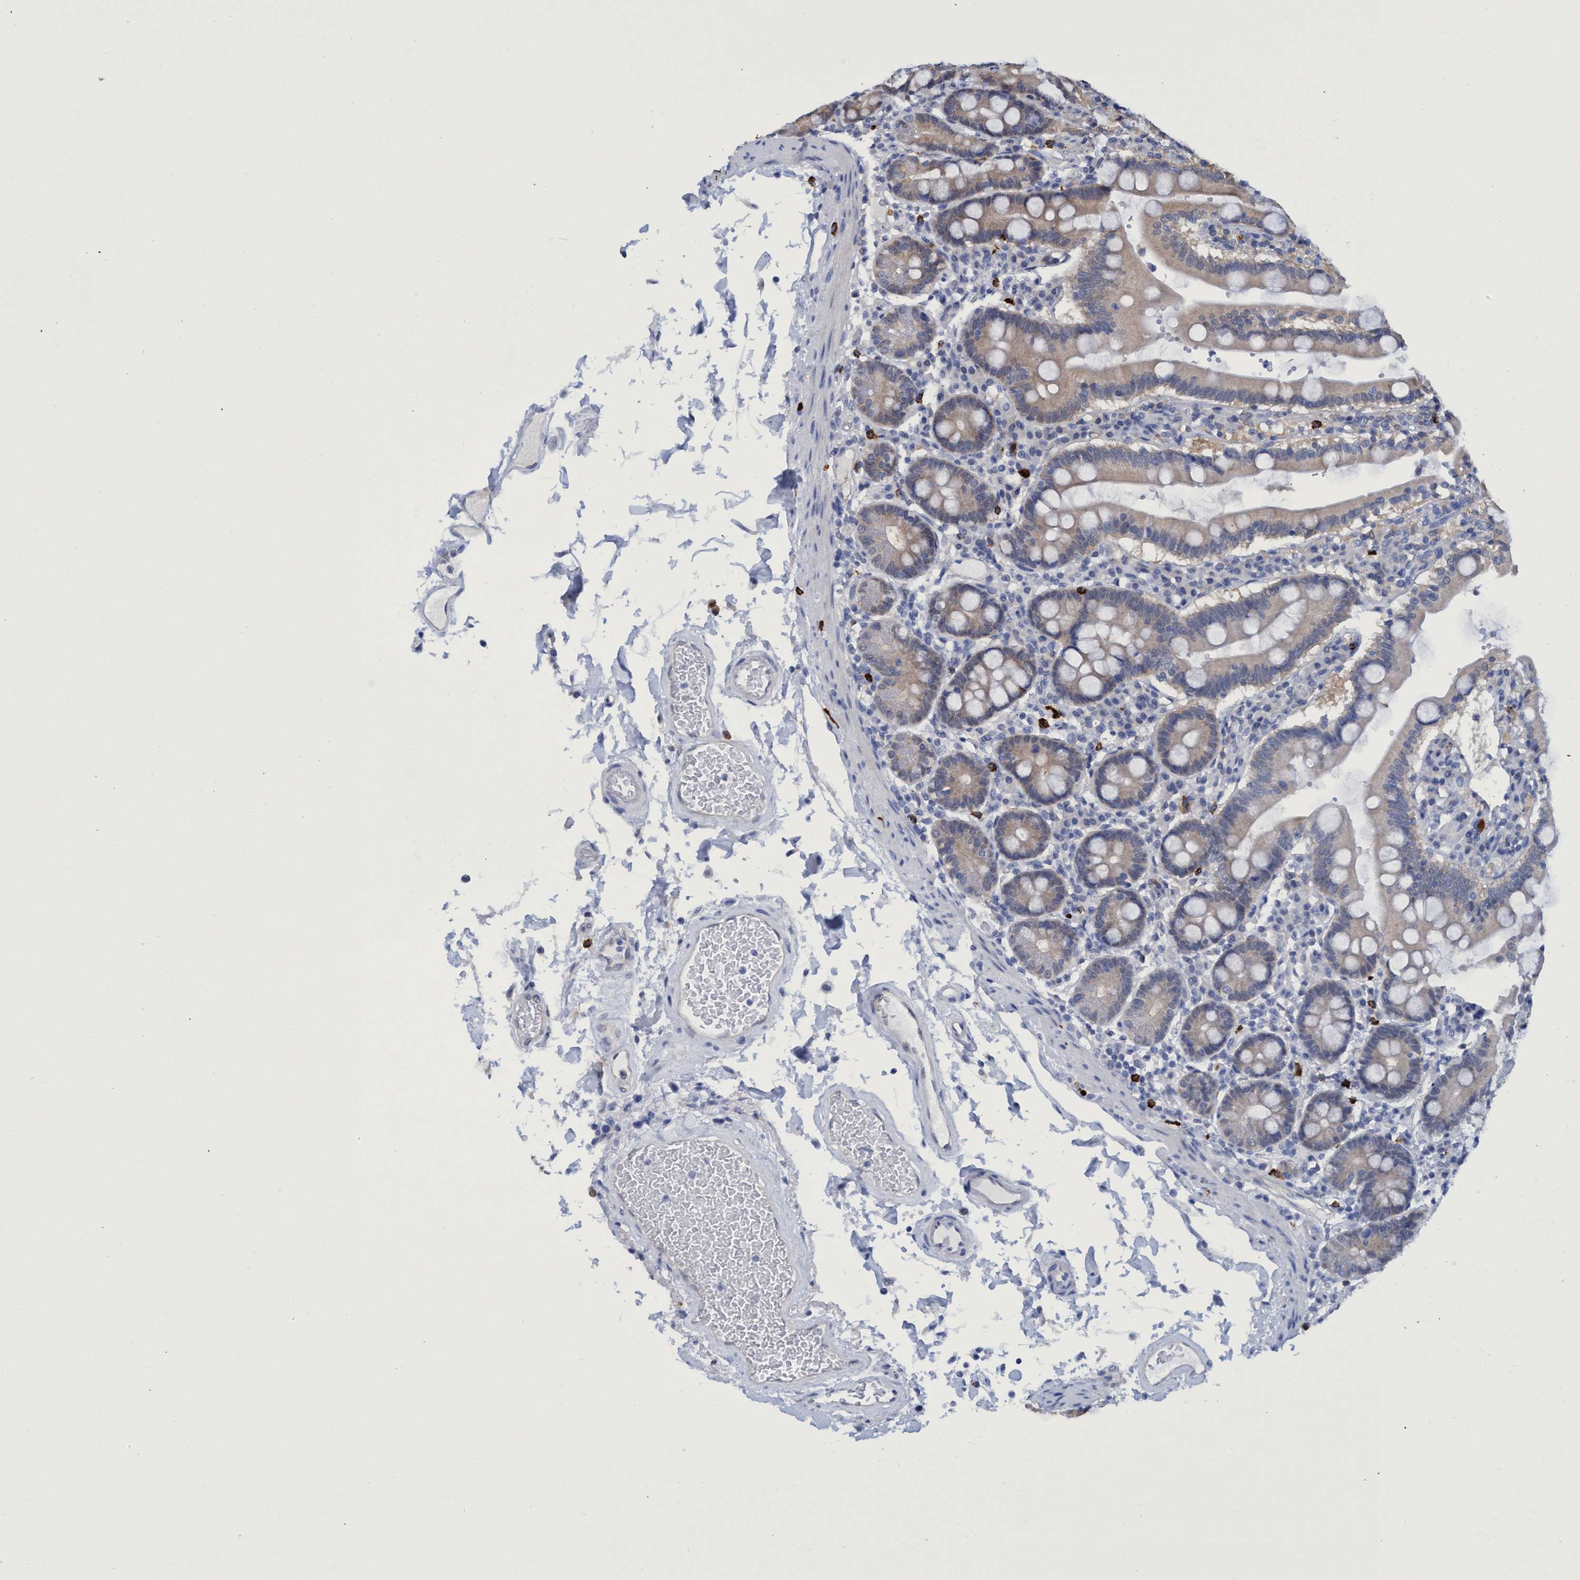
{"staining": {"intensity": "moderate", "quantity": "25%-75%", "location": "cytoplasmic/membranous"}, "tissue": "duodenum", "cell_type": "Glandular cells", "image_type": "normal", "snomed": [{"axis": "morphology", "description": "Normal tissue, NOS"}, {"axis": "topography", "description": "Small intestine, NOS"}], "caption": "IHC photomicrograph of normal human duodenum stained for a protein (brown), which reveals medium levels of moderate cytoplasmic/membranous staining in approximately 25%-75% of glandular cells.", "gene": "PNPO", "patient": {"sex": "female", "age": 71}}